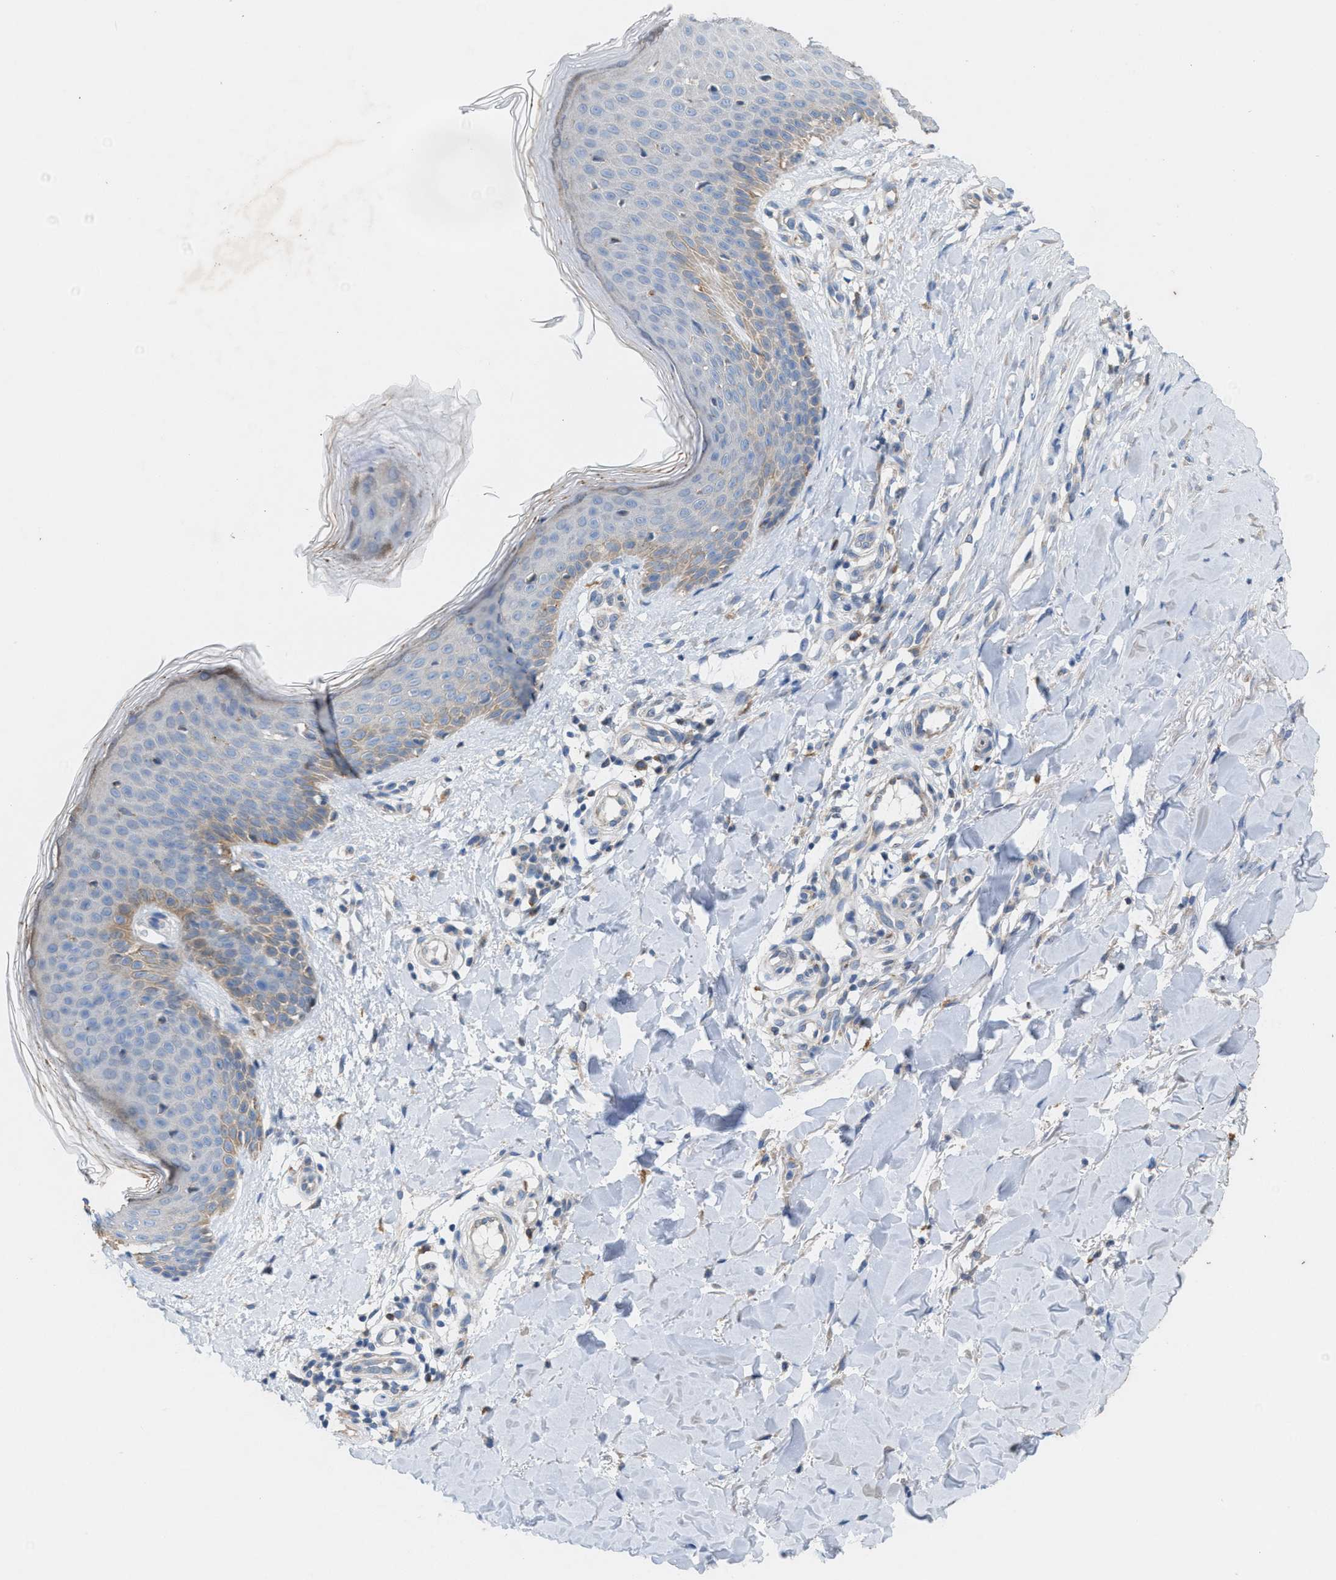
{"staining": {"intensity": "moderate", "quantity": ">75%", "location": "cytoplasmic/membranous"}, "tissue": "skin", "cell_type": "Fibroblasts", "image_type": "normal", "snomed": [{"axis": "morphology", "description": "Normal tissue, NOS"}, {"axis": "topography", "description": "Skin"}], "caption": "High-magnification brightfield microscopy of benign skin stained with DAB (brown) and counterstained with hematoxylin (blue). fibroblasts exhibit moderate cytoplasmic/membranous staining is seen in about>75% of cells.", "gene": "DYNC2I1", "patient": {"sex": "male", "age": 41}}